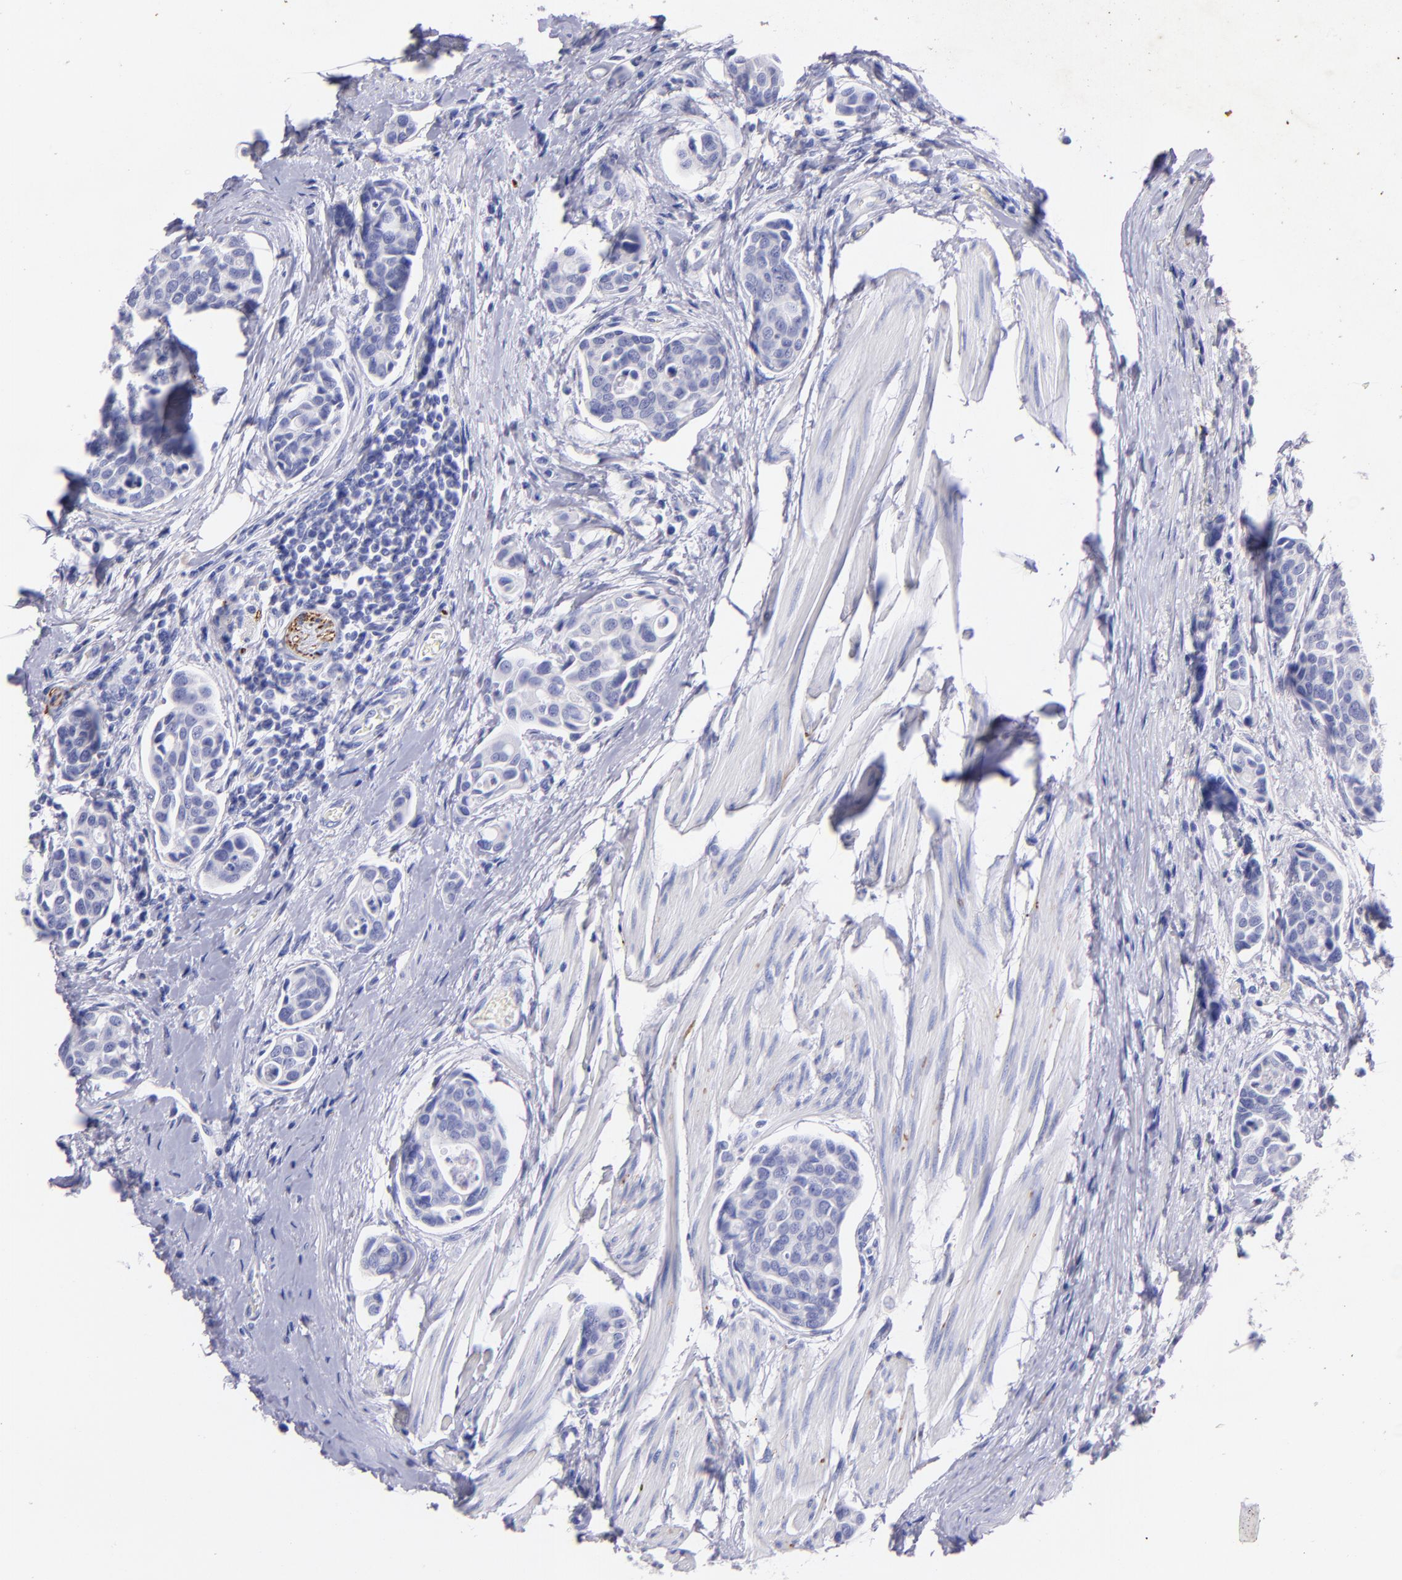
{"staining": {"intensity": "negative", "quantity": "none", "location": "none"}, "tissue": "urothelial cancer", "cell_type": "Tumor cells", "image_type": "cancer", "snomed": [{"axis": "morphology", "description": "Urothelial carcinoma, High grade"}, {"axis": "topography", "description": "Urinary bladder"}], "caption": "An immunohistochemistry (IHC) micrograph of urothelial carcinoma (high-grade) is shown. There is no staining in tumor cells of urothelial carcinoma (high-grade).", "gene": "UCHL1", "patient": {"sex": "male", "age": 78}}